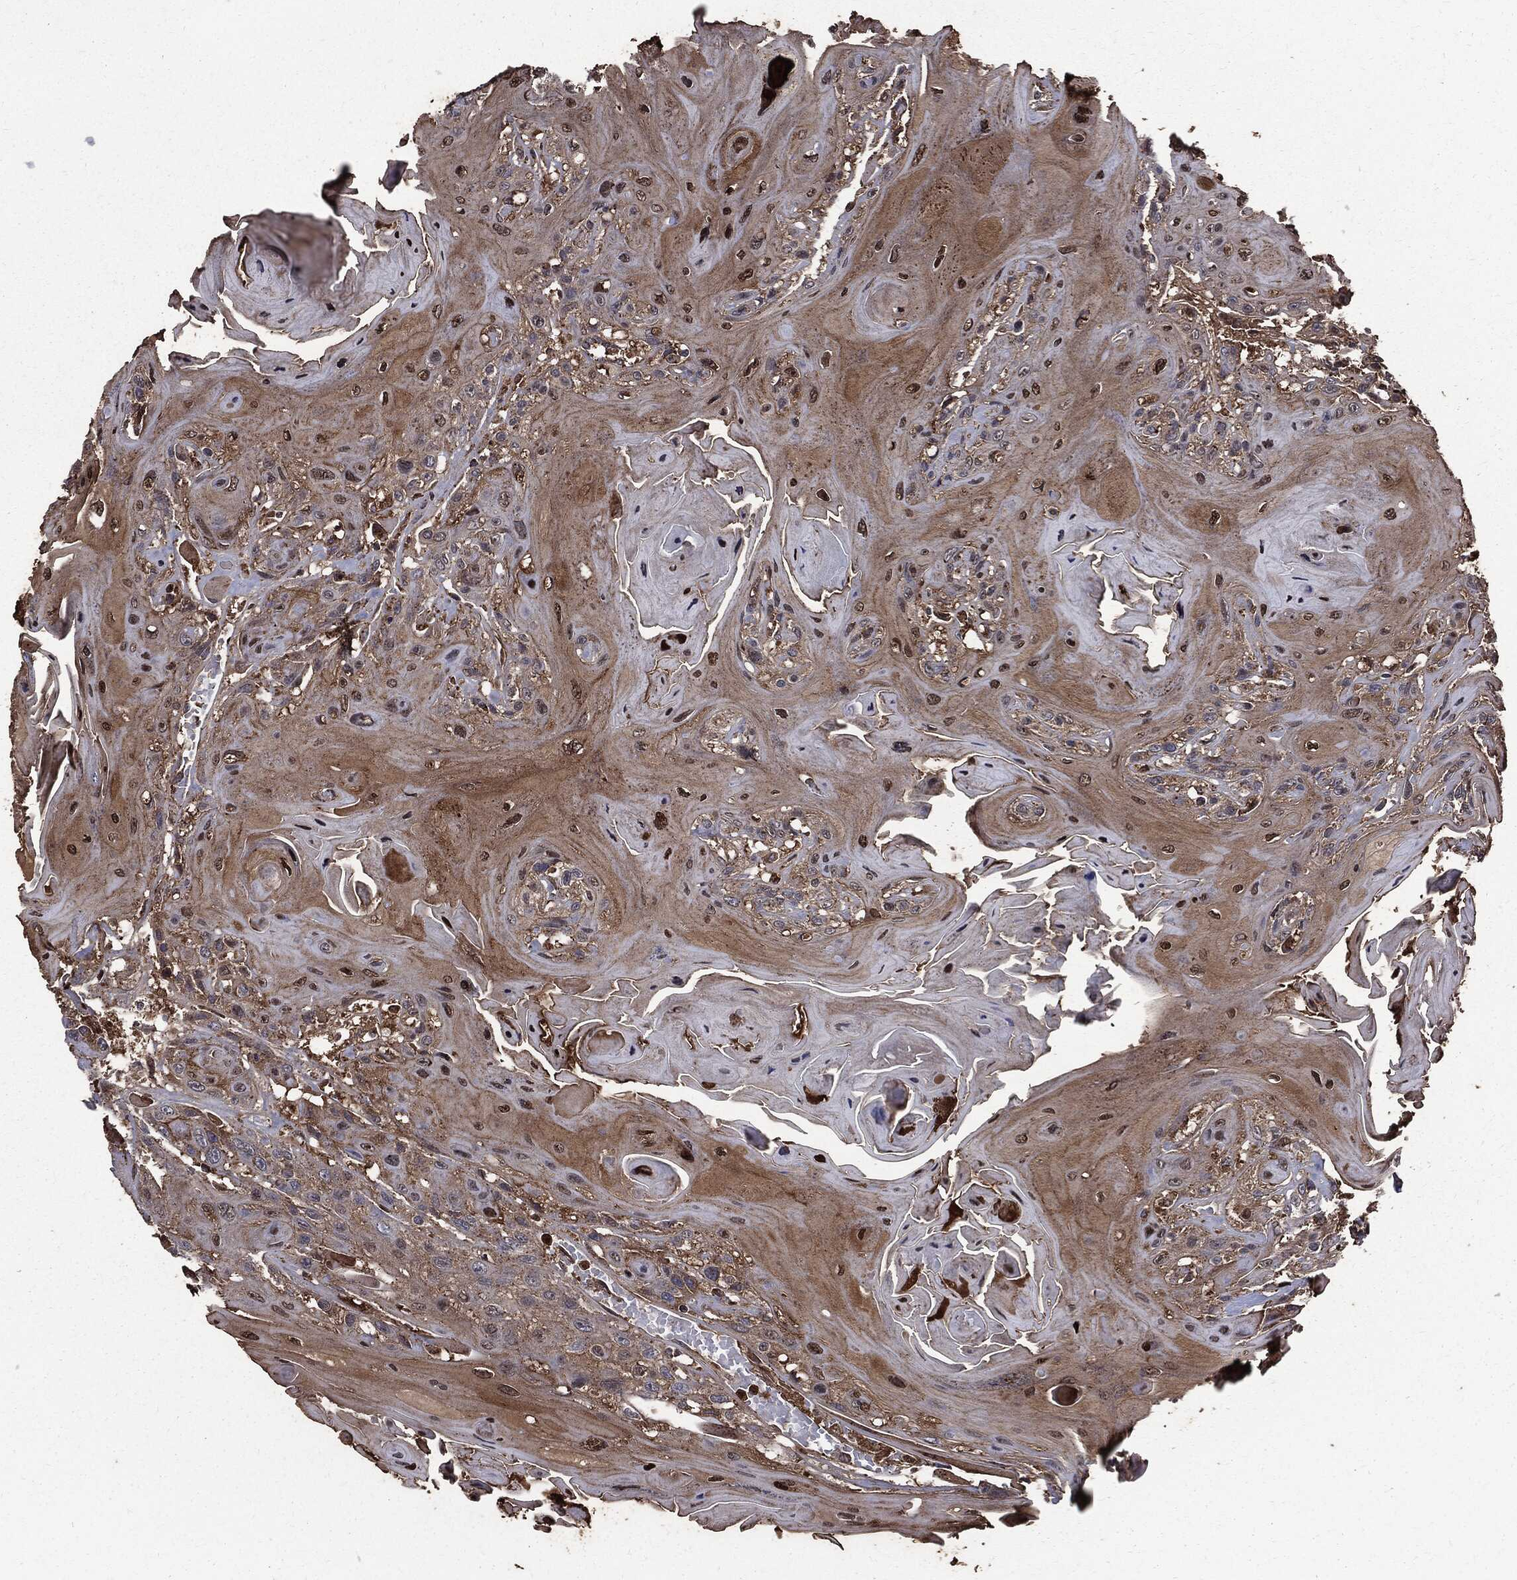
{"staining": {"intensity": "moderate", "quantity": ">75%", "location": "cytoplasmic/membranous"}, "tissue": "head and neck cancer", "cell_type": "Tumor cells", "image_type": "cancer", "snomed": [{"axis": "morphology", "description": "Squamous cell carcinoma, NOS"}, {"axis": "topography", "description": "Head-Neck"}], "caption": "Immunohistochemical staining of human head and neck cancer (squamous cell carcinoma) demonstrates moderate cytoplasmic/membranous protein expression in about >75% of tumor cells.", "gene": "PDCD6IP", "patient": {"sex": "female", "age": 59}}